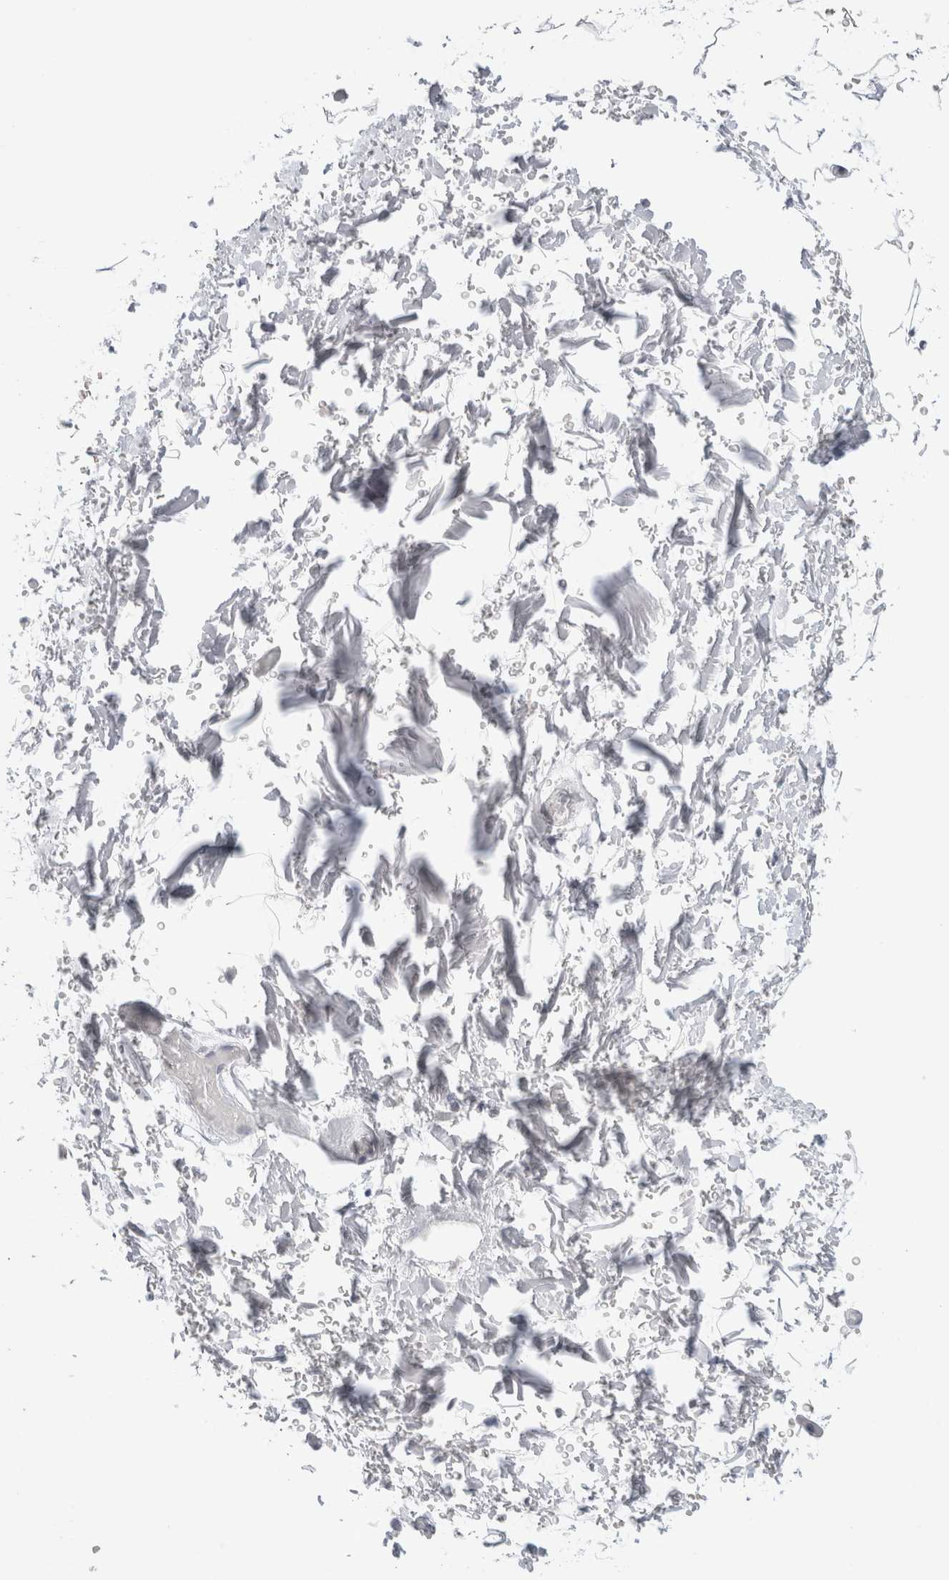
{"staining": {"intensity": "negative", "quantity": "none", "location": "none"}, "tissue": "adipose tissue", "cell_type": "Adipocytes", "image_type": "normal", "snomed": [{"axis": "morphology", "description": "Normal tissue, NOS"}, {"axis": "topography", "description": "Soft tissue"}], "caption": "Human adipose tissue stained for a protein using IHC exhibits no positivity in adipocytes.", "gene": "KNL1", "patient": {"sex": "male", "age": 72}}